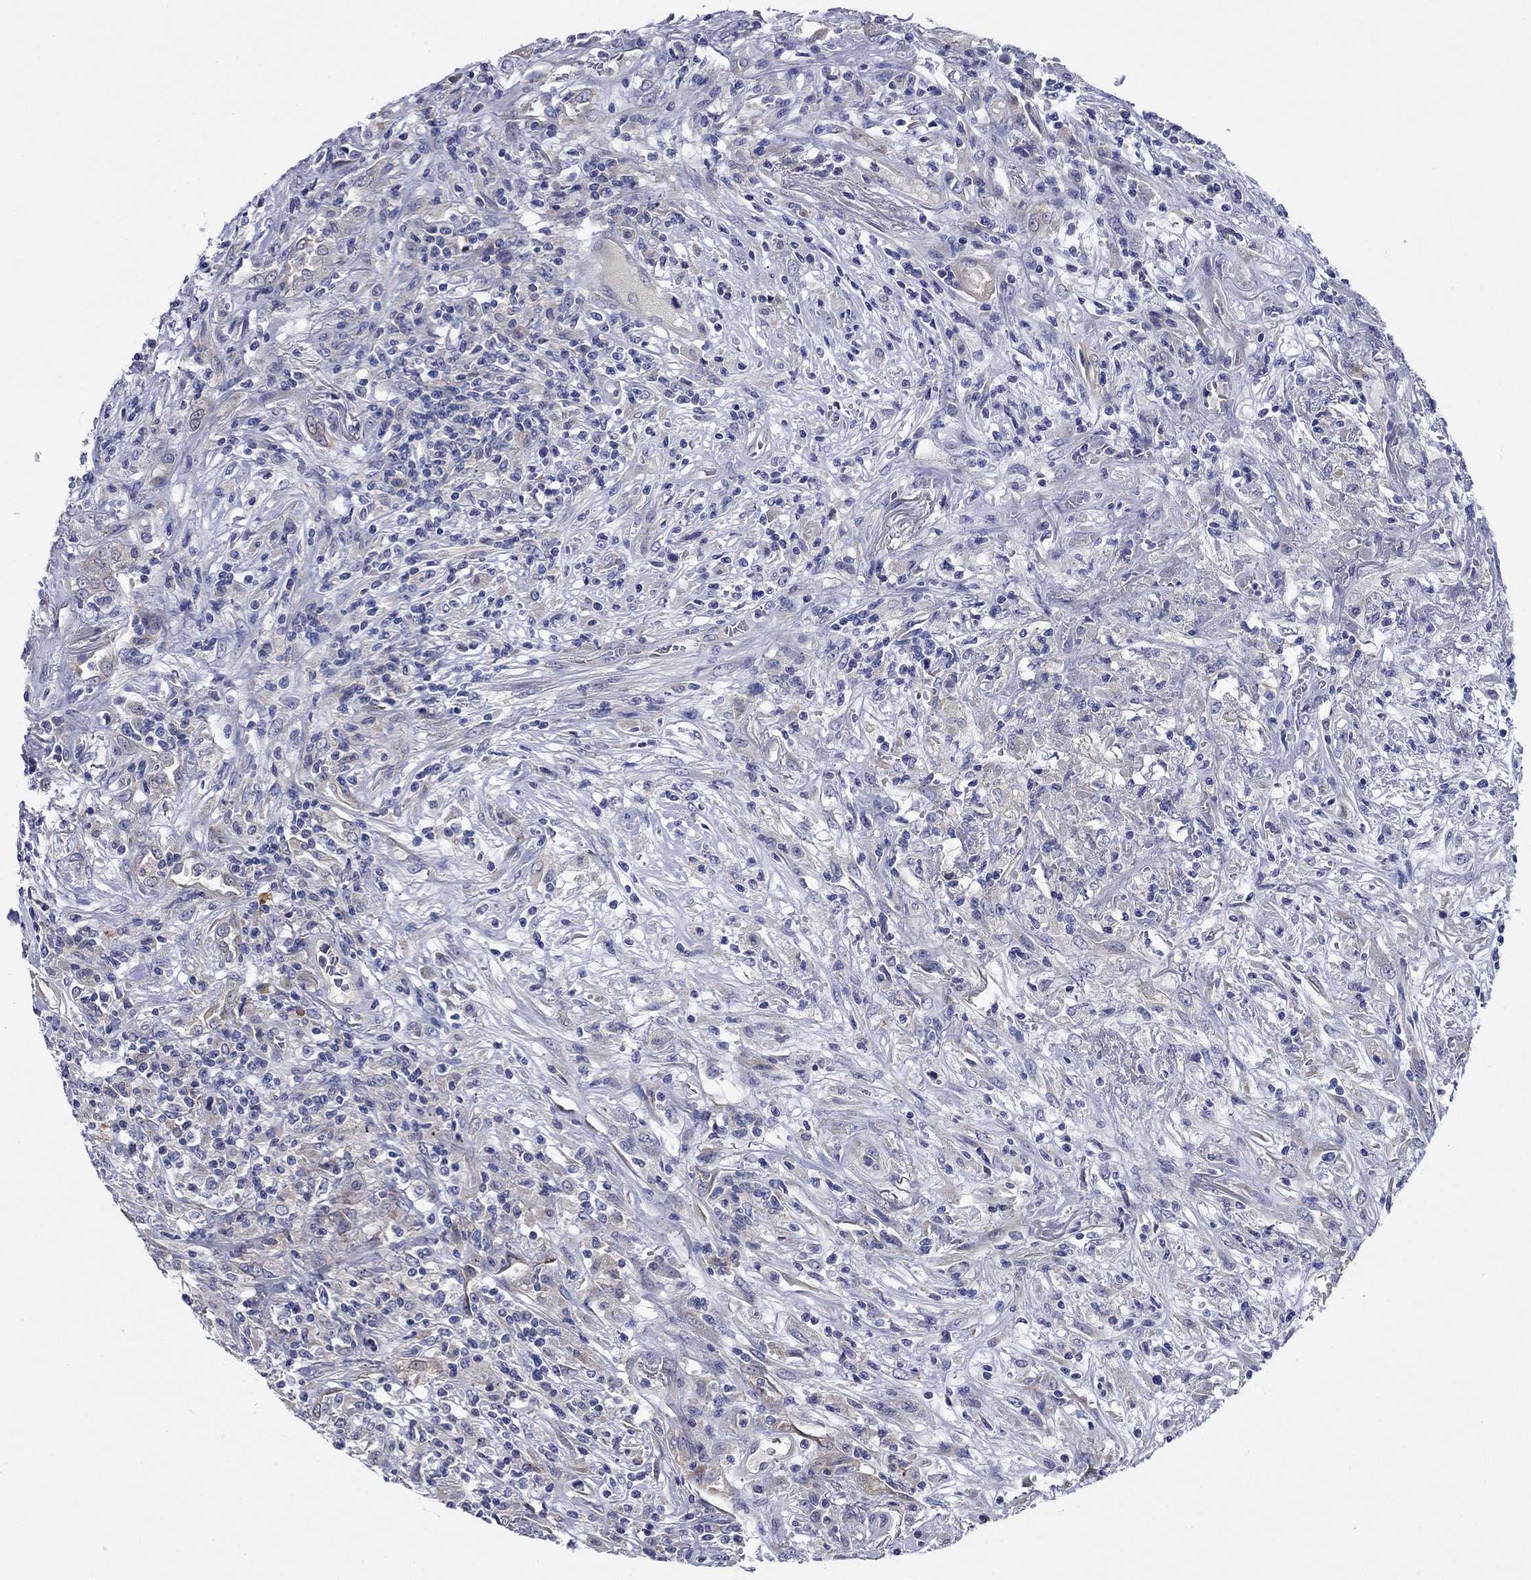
{"staining": {"intensity": "negative", "quantity": "none", "location": "none"}, "tissue": "lymphoma", "cell_type": "Tumor cells", "image_type": "cancer", "snomed": [{"axis": "morphology", "description": "Malignant lymphoma, non-Hodgkin's type, High grade"}, {"axis": "topography", "description": "Lung"}], "caption": "The immunohistochemistry micrograph has no significant staining in tumor cells of lymphoma tissue.", "gene": "SULT2B1", "patient": {"sex": "male", "age": 79}}